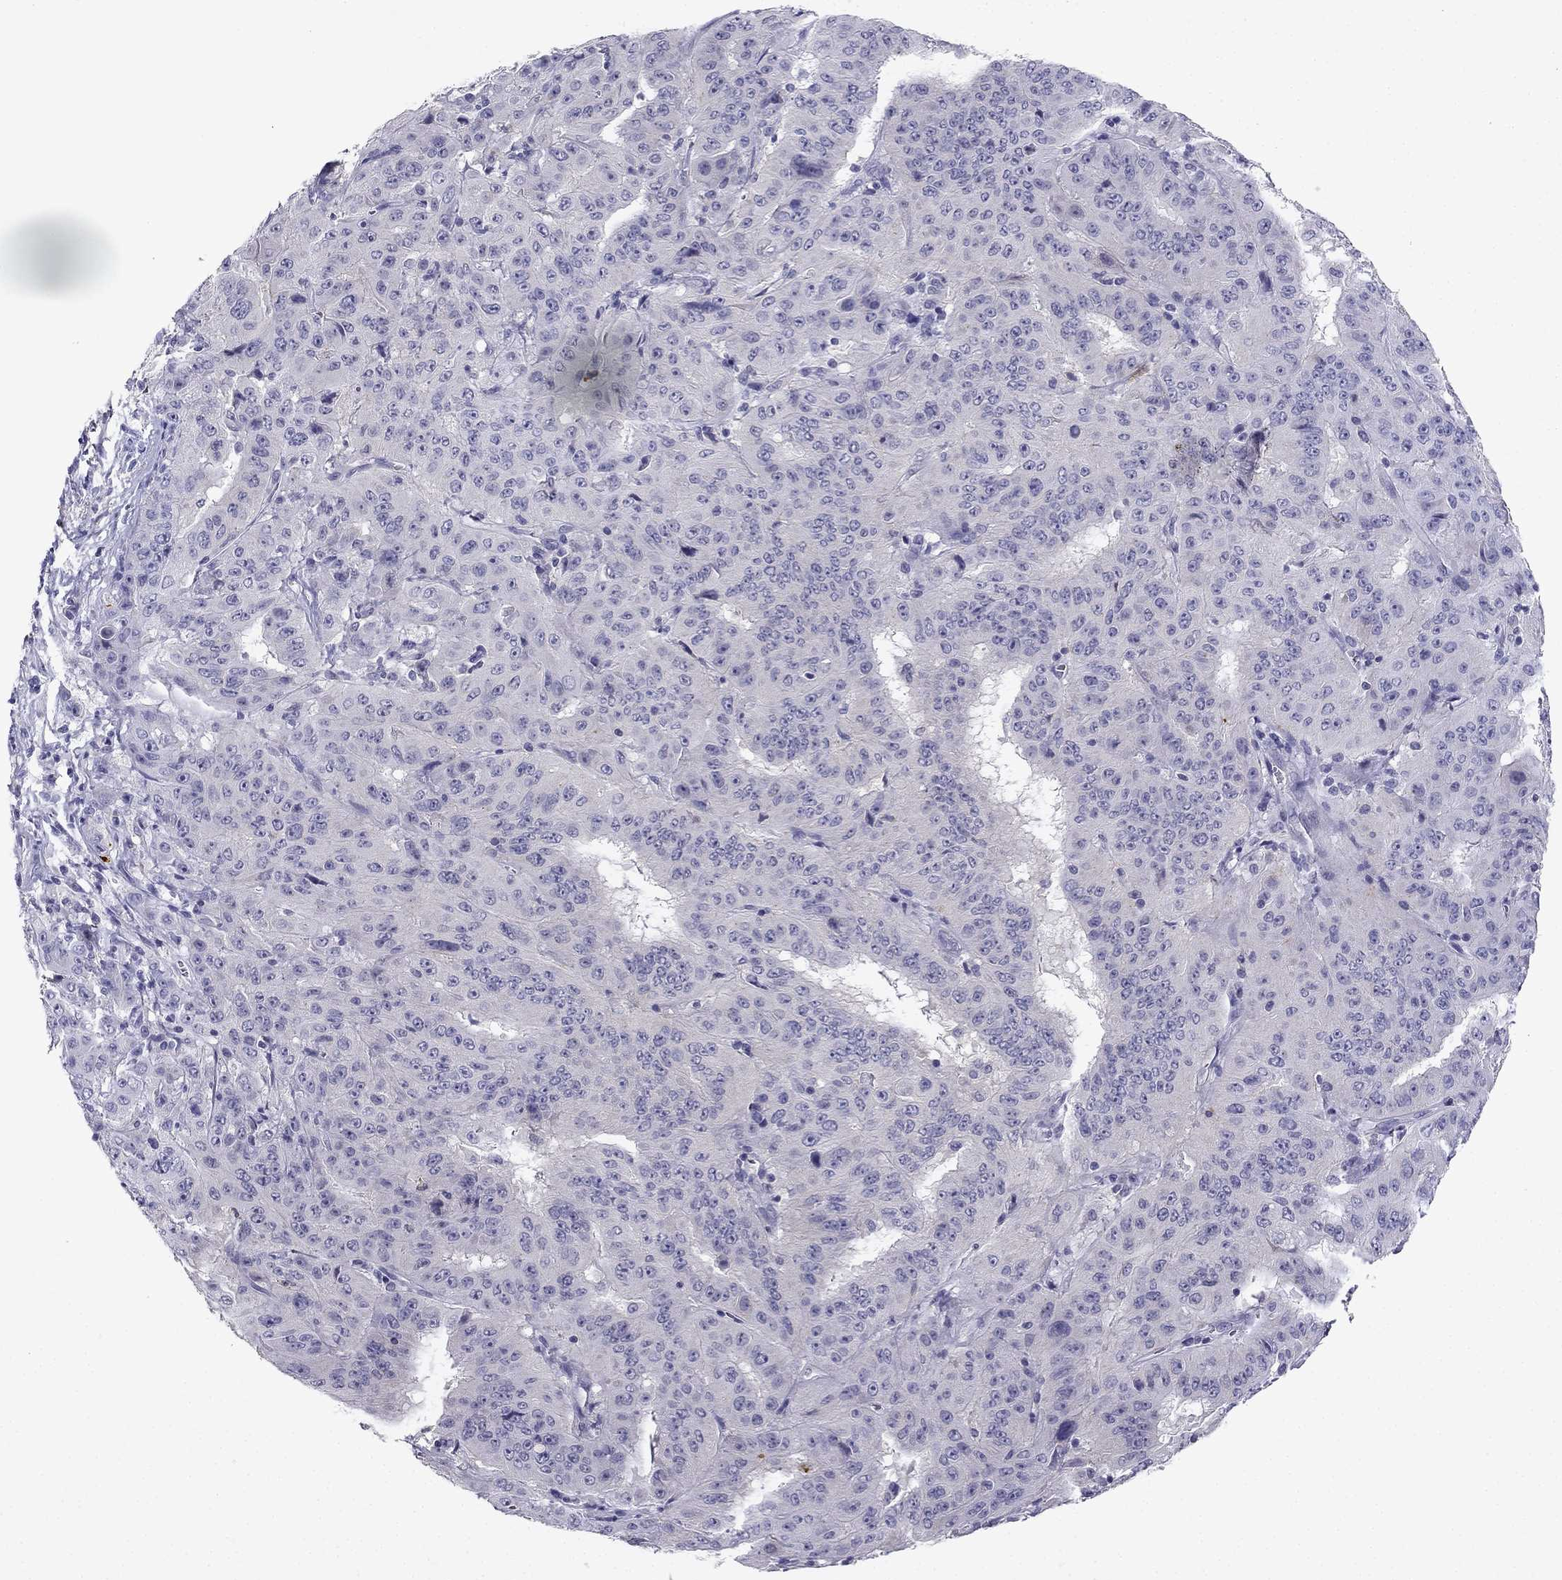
{"staining": {"intensity": "negative", "quantity": "none", "location": "none"}, "tissue": "pancreatic cancer", "cell_type": "Tumor cells", "image_type": "cancer", "snomed": [{"axis": "morphology", "description": "Adenocarcinoma, NOS"}, {"axis": "topography", "description": "Pancreas"}], "caption": "A high-resolution histopathology image shows IHC staining of pancreatic cancer (adenocarcinoma), which demonstrates no significant positivity in tumor cells.", "gene": "SLC6A4", "patient": {"sex": "male", "age": 63}}